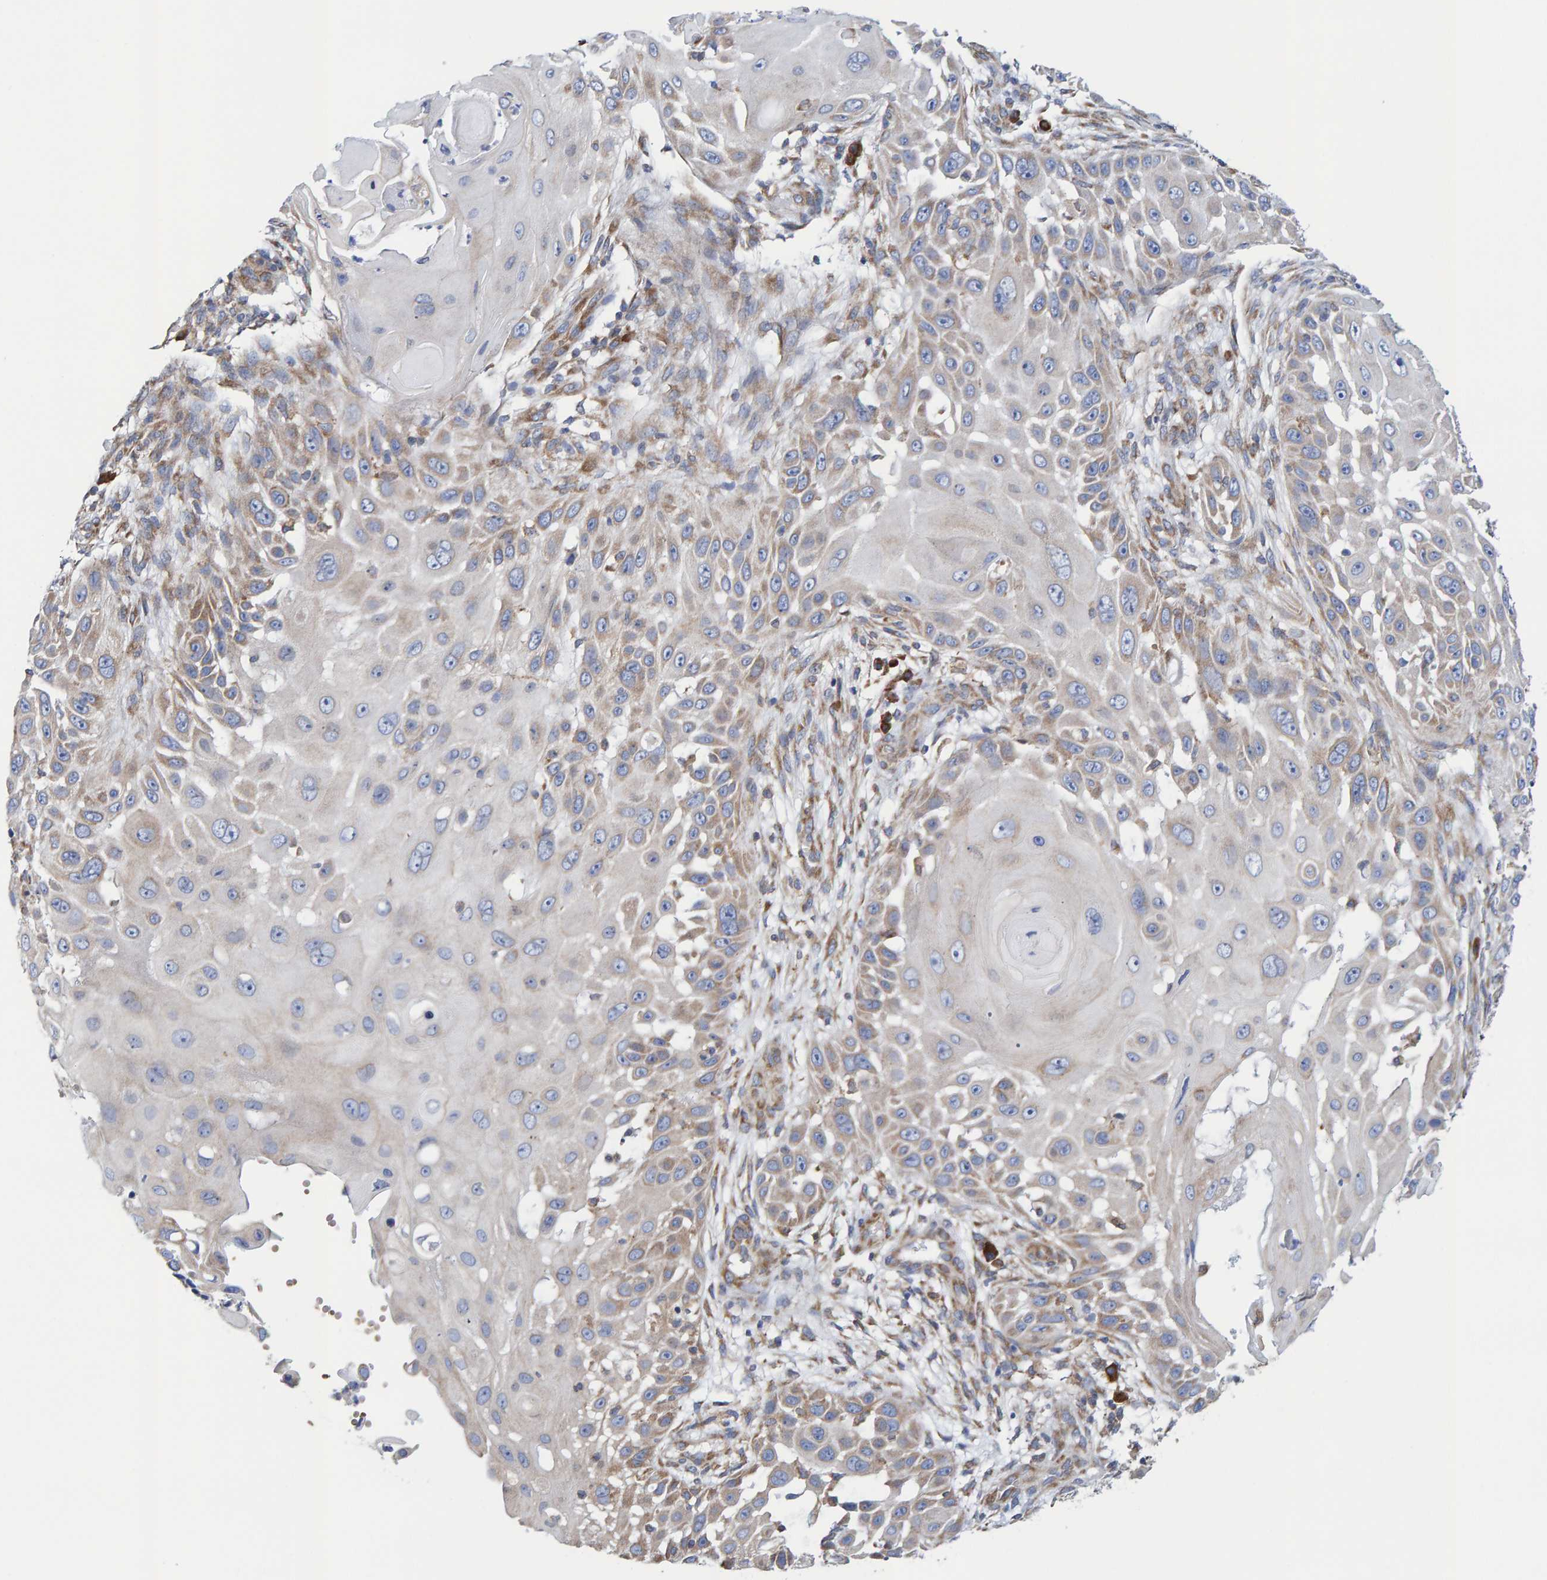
{"staining": {"intensity": "weak", "quantity": "<25%", "location": "cytoplasmic/membranous"}, "tissue": "skin cancer", "cell_type": "Tumor cells", "image_type": "cancer", "snomed": [{"axis": "morphology", "description": "Squamous cell carcinoma, NOS"}, {"axis": "topography", "description": "Skin"}], "caption": "The IHC photomicrograph has no significant positivity in tumor cells of skin cancer (squamous cell carcinoma) tissue.", "gene": "CDK5RAP3", "patient": {"sex": "female", "age": 44}}